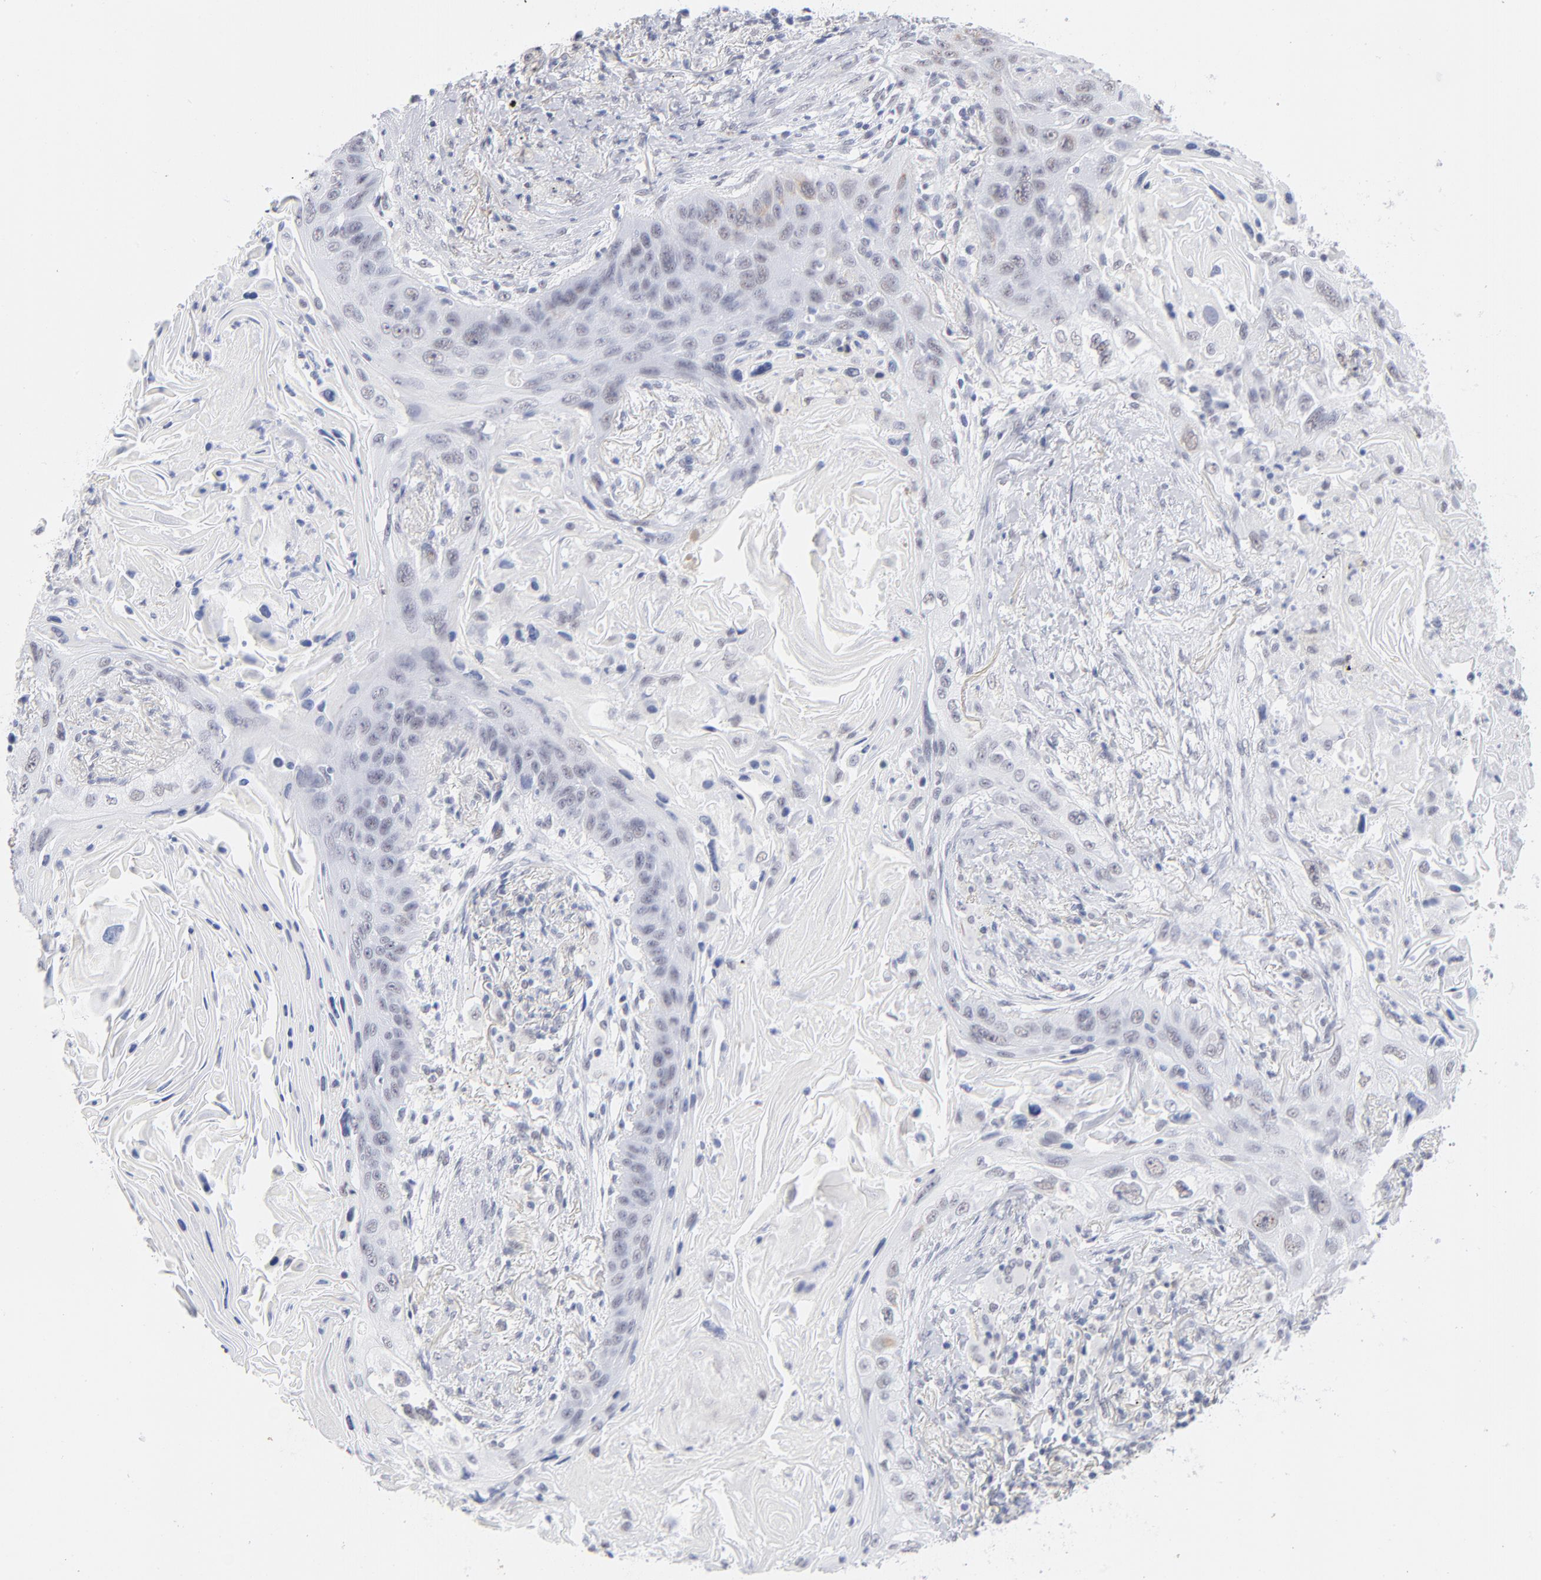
{"staining": {"intensity": "weak", "quantity": "<25%", "location": "nuclear"}, "tissue": "lung cancer", "cell_type": "Tumor cells", "image_type": "cancer", "snomed": [{"axis": "morphology", "description": "Squamous cell carcinoma, NOS"}, {"axis": "topography", "description": "Lung"}], "caption": "Tumor cells are negative for protein expression in human squamous cell carcinoma (lung).", "gene": "SNRPB", "patient": {"sex": "female", "age": 67}}